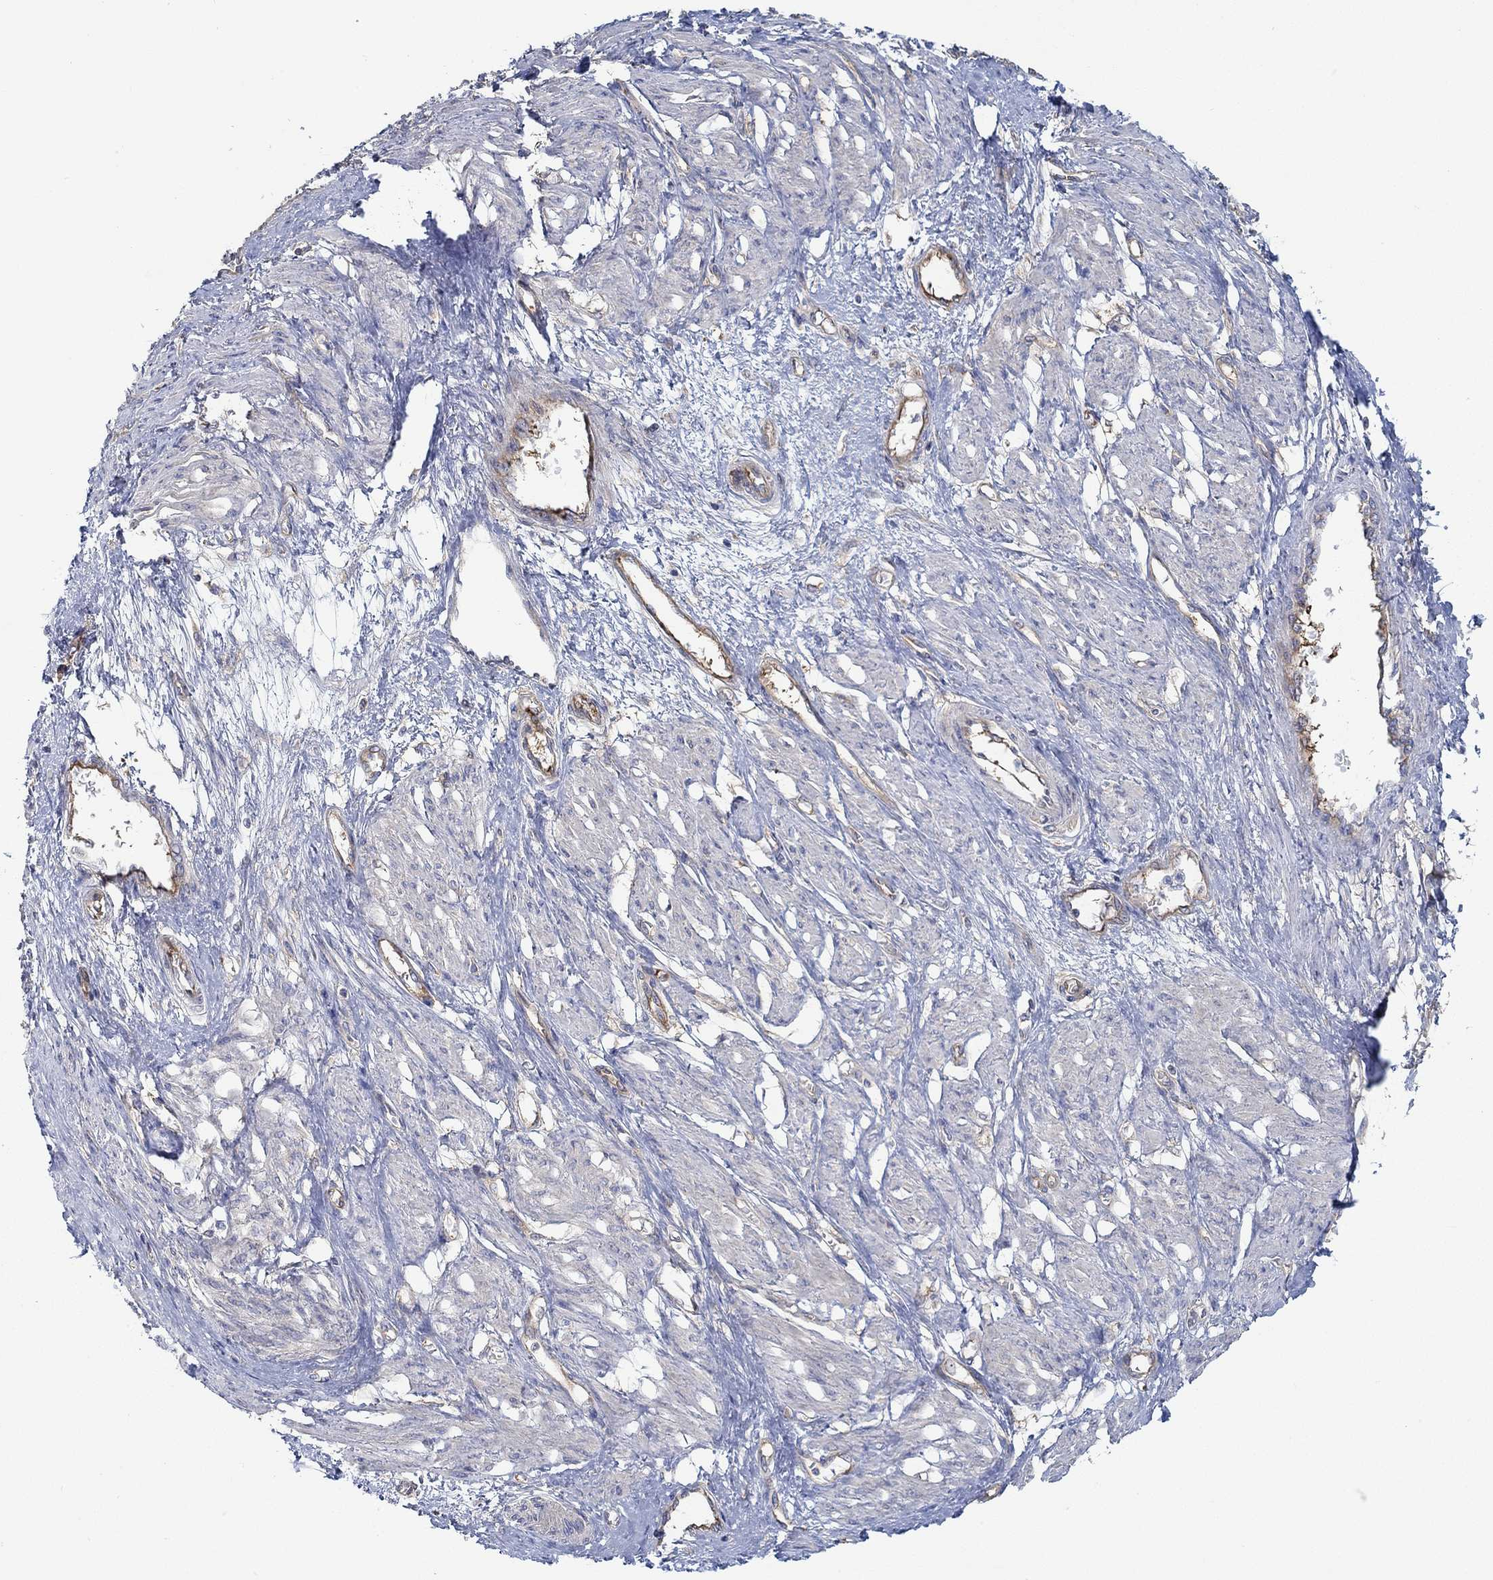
{"staining": {"intensity": "negative", "quantity": "none", "location": "none"}, "tissue": "smooth muscle", "cell_type": "Smooth muscle cells", "image_type": "normal", "snomed": [{"axis": "morphology", "description": "Normal tissue, NOS"}, {"axis": "topography", "description": "Smooth muscle"}, {"axis": "topography", "description": "Uterus"}], "caption": "An immunohistochemistry micrograph of benign smooth muscle is shown. There is no staining in smooth muscle cells of smooth muscle. (DAB IHC with hematoxylin counter stain).", "gene": "SPAG9", "patient": {"sex": "female", "age": 39}}